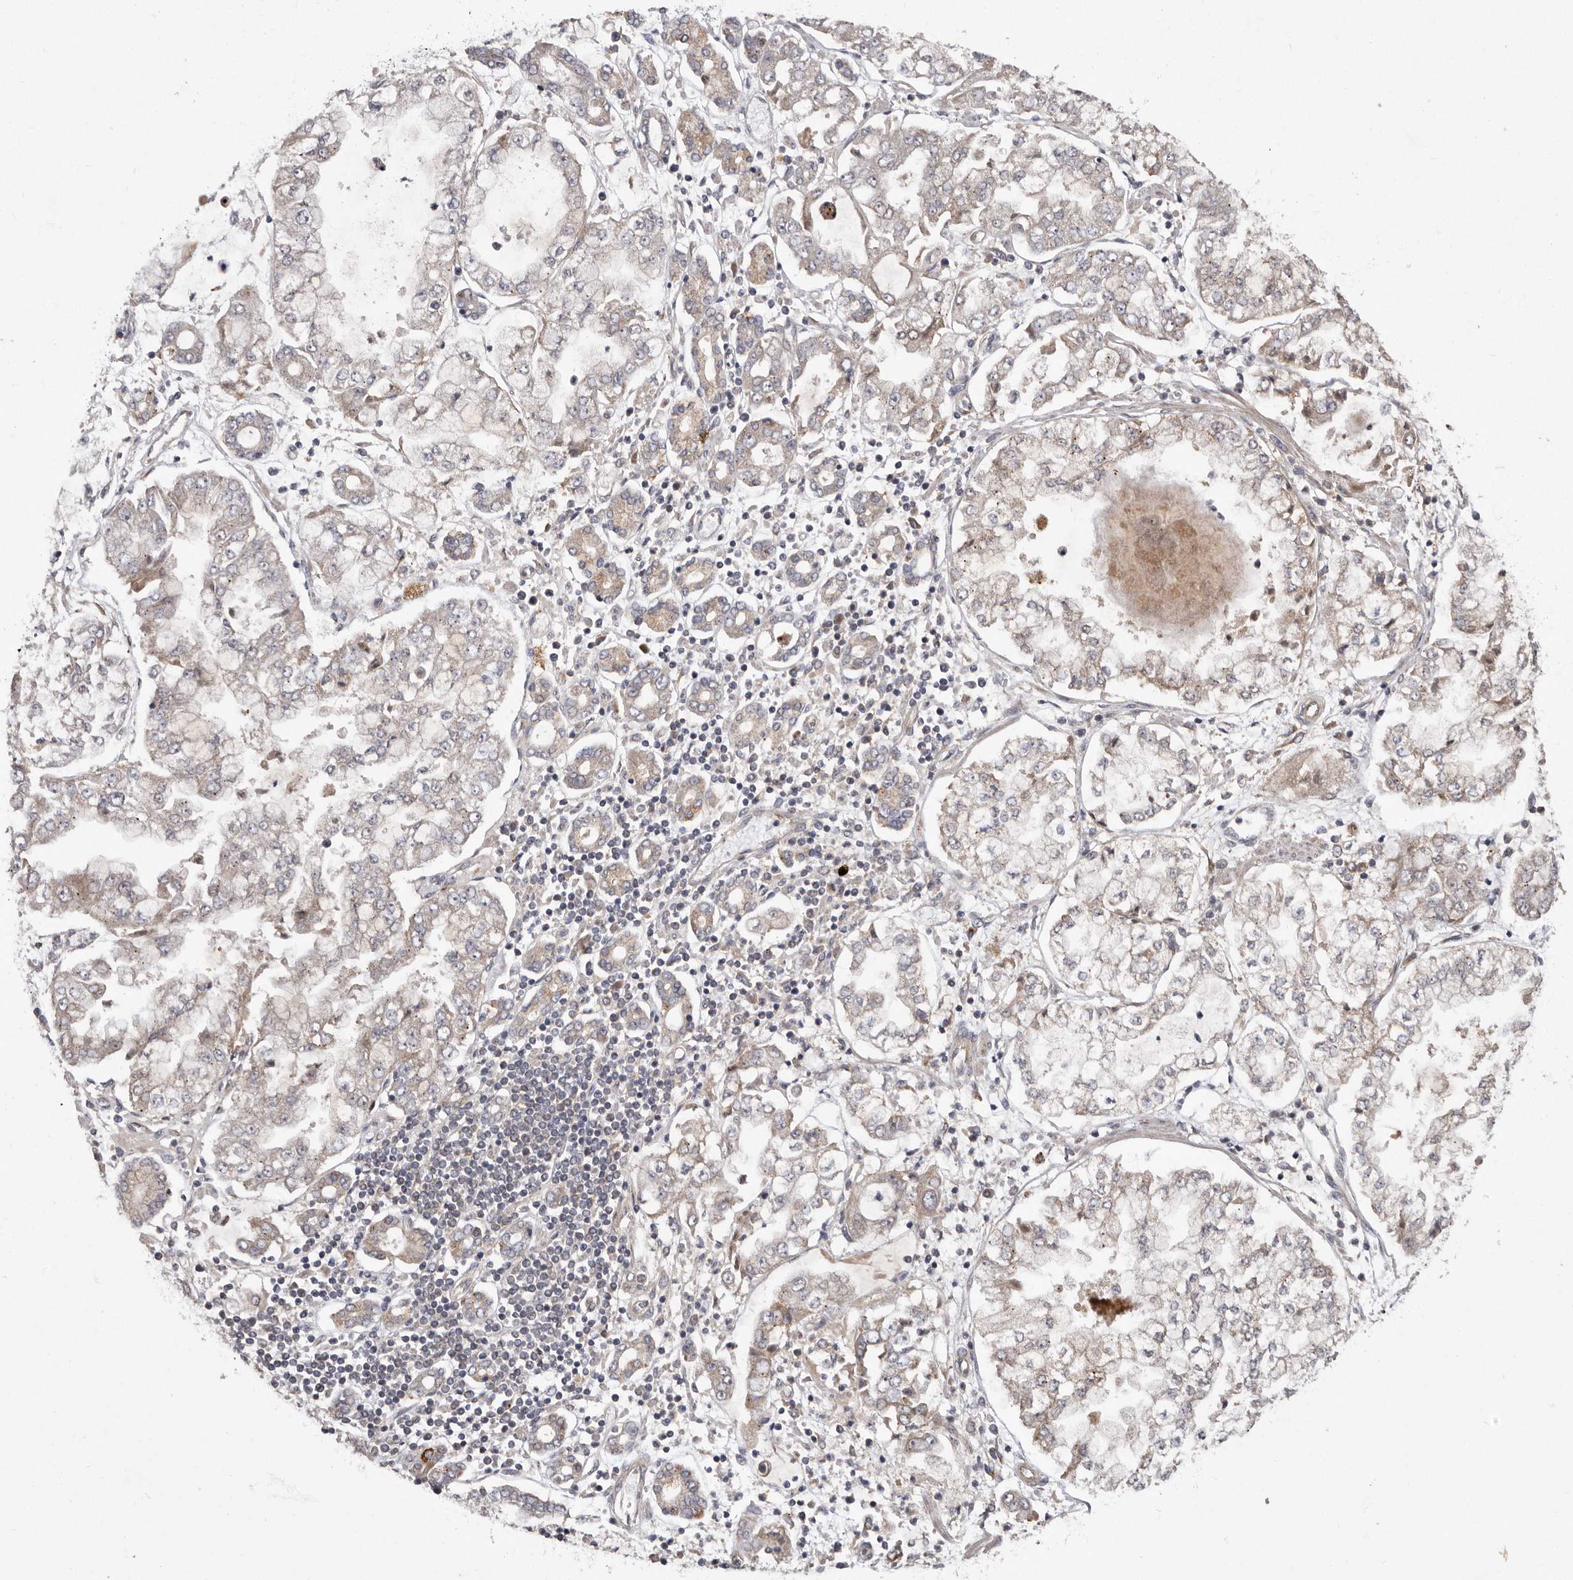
{"staining": {"intensity": "weak", "quantity": "25%-75%", "location": "cytoplasmic/membranous"}, "tissue": "stomach cancer", "cell_type": "Tumor cells", "image_type": "cancer", "snomed": [{"axis": "morphology", "description": "Adenocarcinoma, NOS"}, {"axis": "topography", "description": "Stomach"}], "caption": "An image of stomach cancer stained for a protein displays weak cytoplasmic/membranous brown staining in tumor cells.", "gene": "FLAD1", "patient": {"sex": "male", "age": 76}}